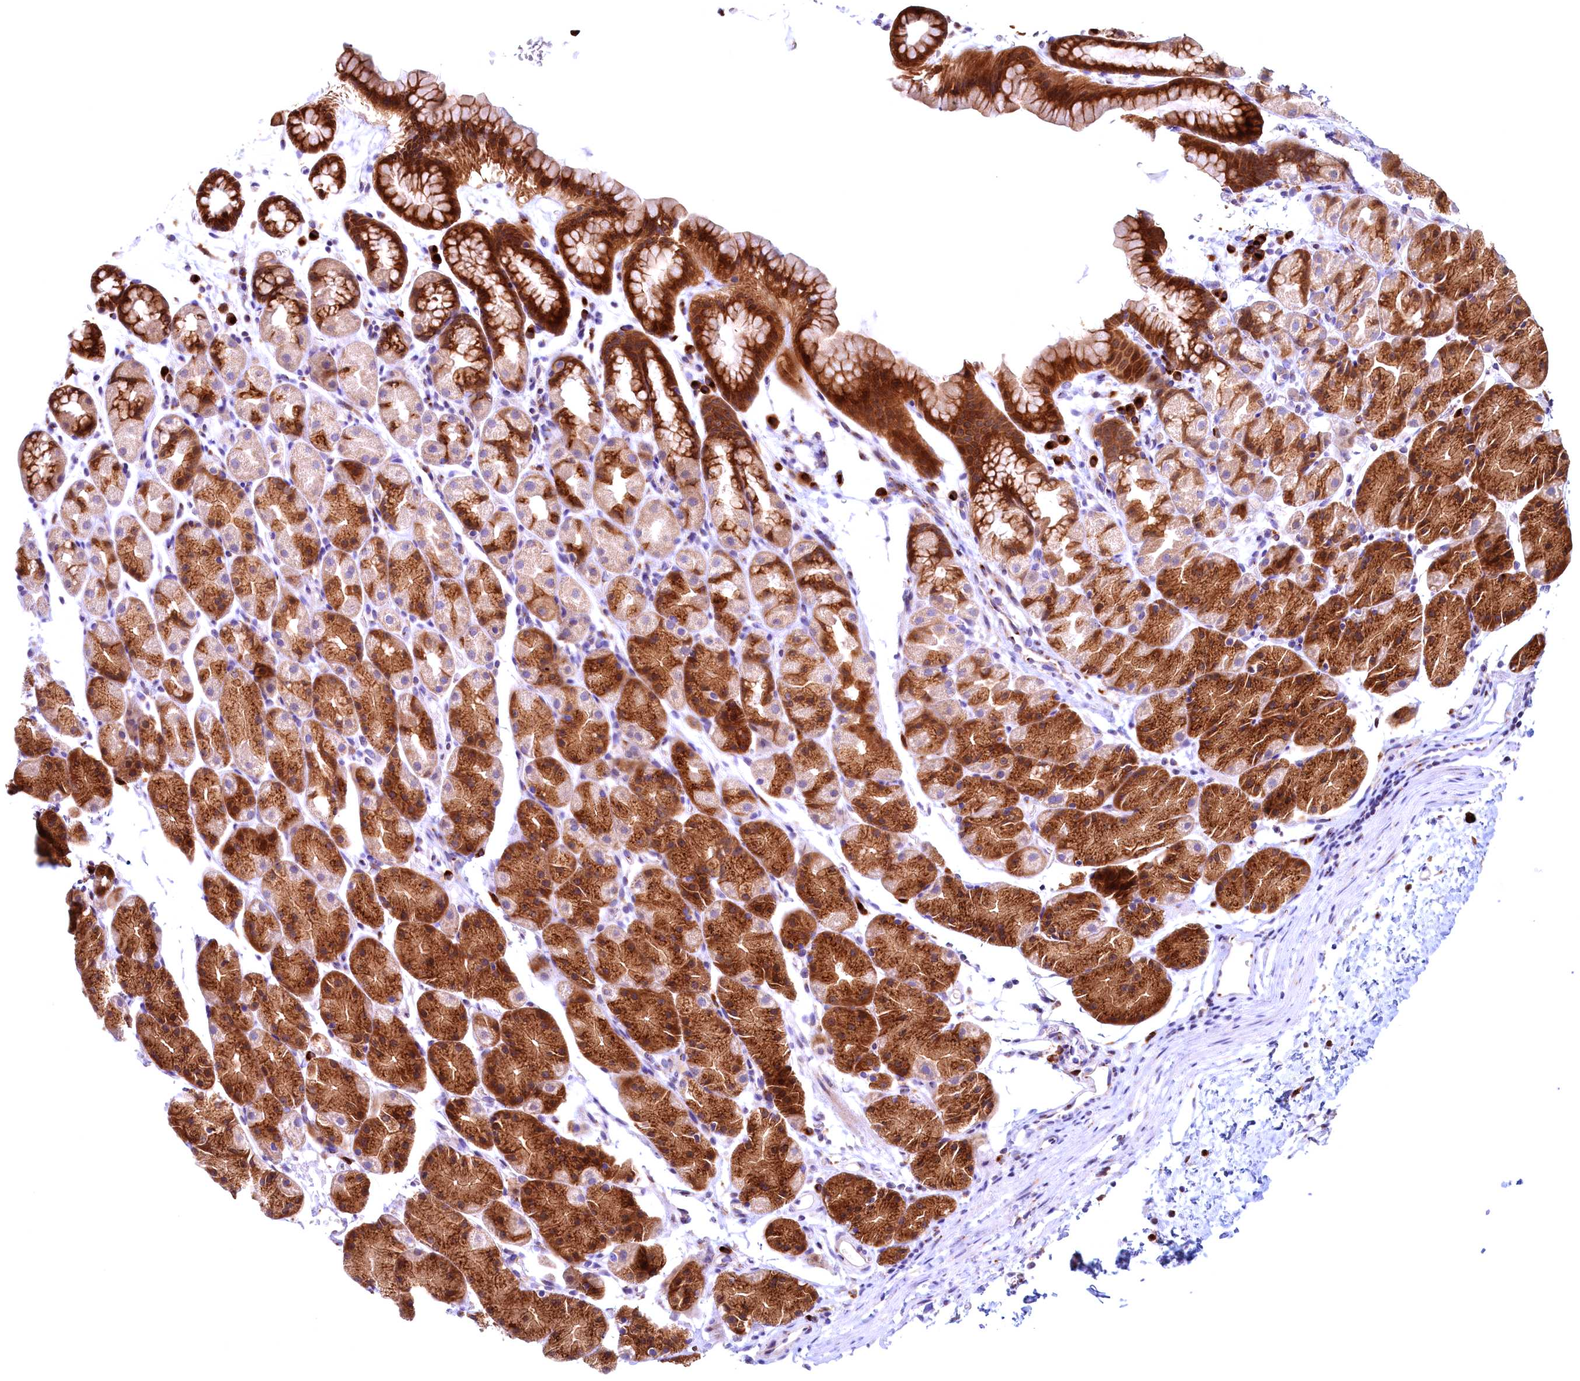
{"staining": {"intensity": "strong", "quantity": ">75%", "location": "cytoplasmic/membranous"}, "tissue": "stomach", "cell_type": "Glandular cells", "image_type": "normal", "snomed": [{"axis": "morphology", "description": "Normal tissue, NOS"}, {"axis": "topography", "description": "Stomach, upper"}, {"axis": "topography", "description": "Stomach"}], "caption": "Strong cytoplasmic/membranous expression is appreciated in about >75% of glandular cells in normal stomach. The protein is shown in brown color, while the nuclei are stained blue.", "gene": "BLVRB", "patient": {"sex": "male", "age": 47}}